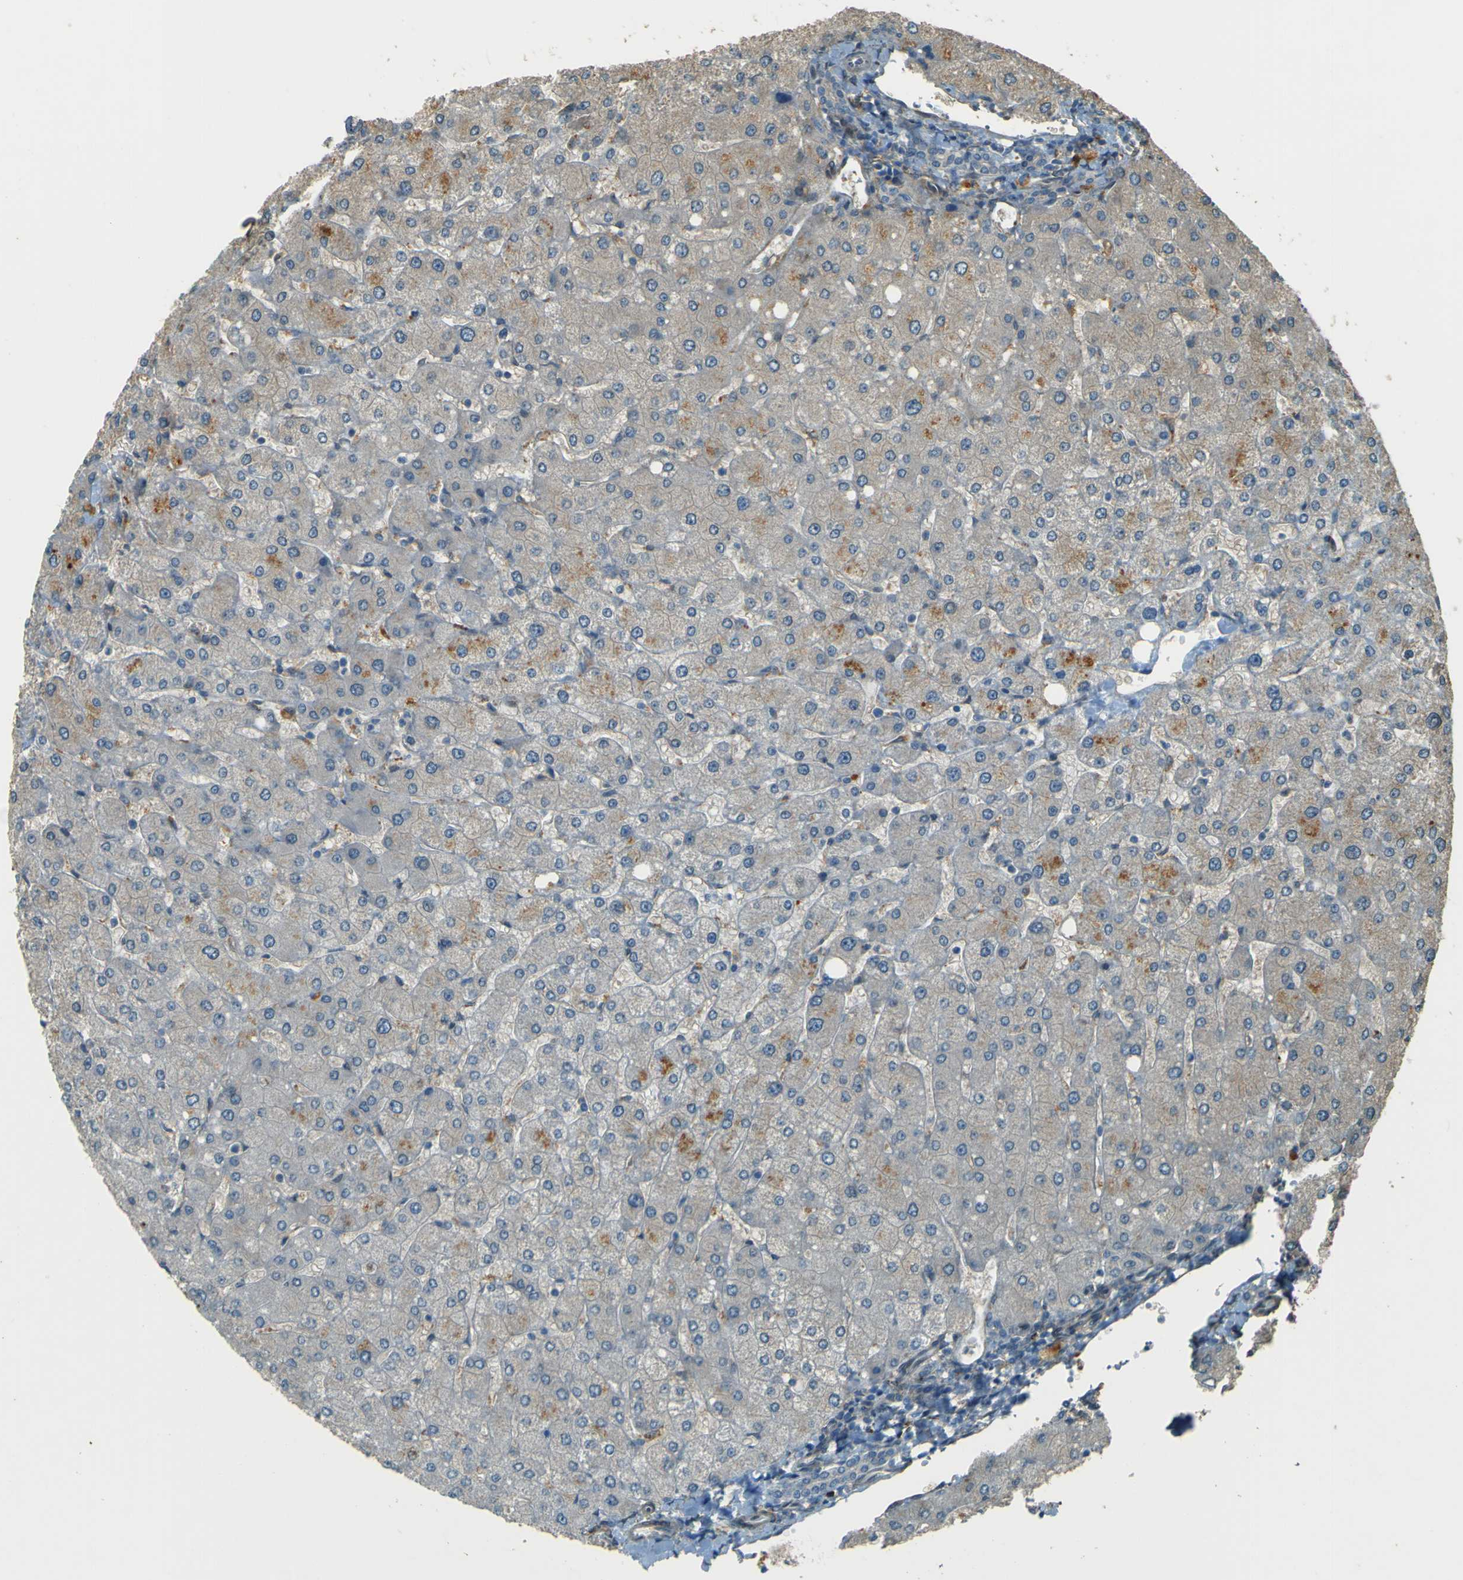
{"staining": {"intensity": "weak", "quantity": "<25%", "location": "cytoplasmic/membranous"}, "tissue": "liver", "cell_type": "Cholangiocytes", "image_type": "normal", "snomed": [{"axis": "morphology", "description": "Normal tissue, NOS"}, {"axis": "topography", "description": "Liver"}], "caption": "This is a micrograph of immunohistochemistry (IHC) staining of normal liver, which shows no positivity in cholangiocytes. (Brightfield microscopy of DAB immunohistochemistry (IHC) at high magnification).", "gene": "NEXN", "patient": {"sex": "male", "age": 55}}